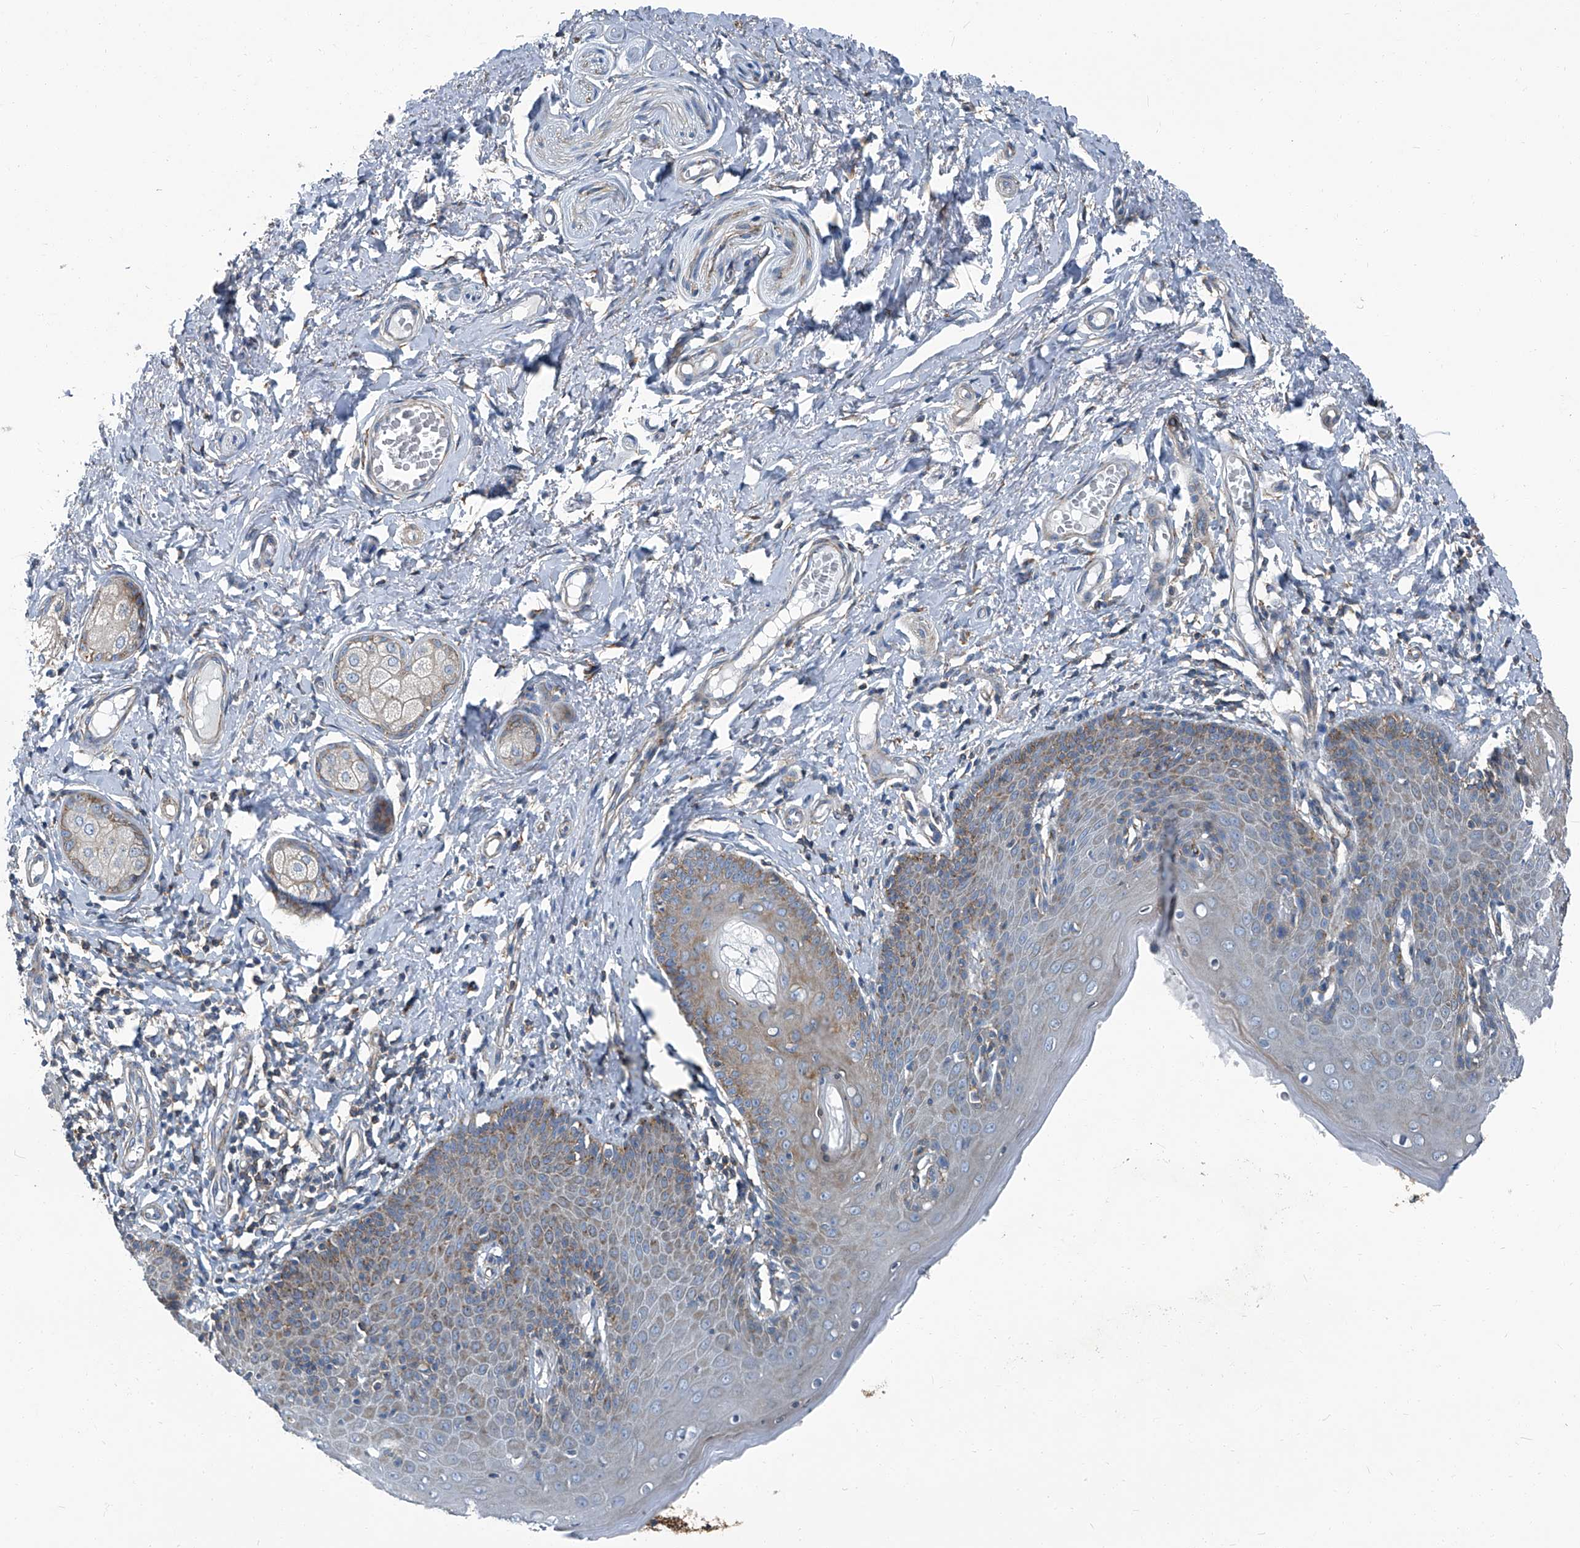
{"staining": {"intensity": "moderate", "quantity": "25%-75%", "location": "cytoplasmic/membranous"}, "tissue": "skin", "cell_type": "Epidermal cells", "image_type": "normal", "snomed": [{"axis": "morphology", "description": "Normal tissue, NOS"}, {"axis": "topography", "description": "Vulva"}], "caption": "Protein positivity by immunohistochemistry (IHC) shows moderate cytoplasmic/membranous expression in about 25%-75% of epidermal cells in normal skin.", "gene": "SEPTIN7", "patient": {"sex": "female", "age": 66}}